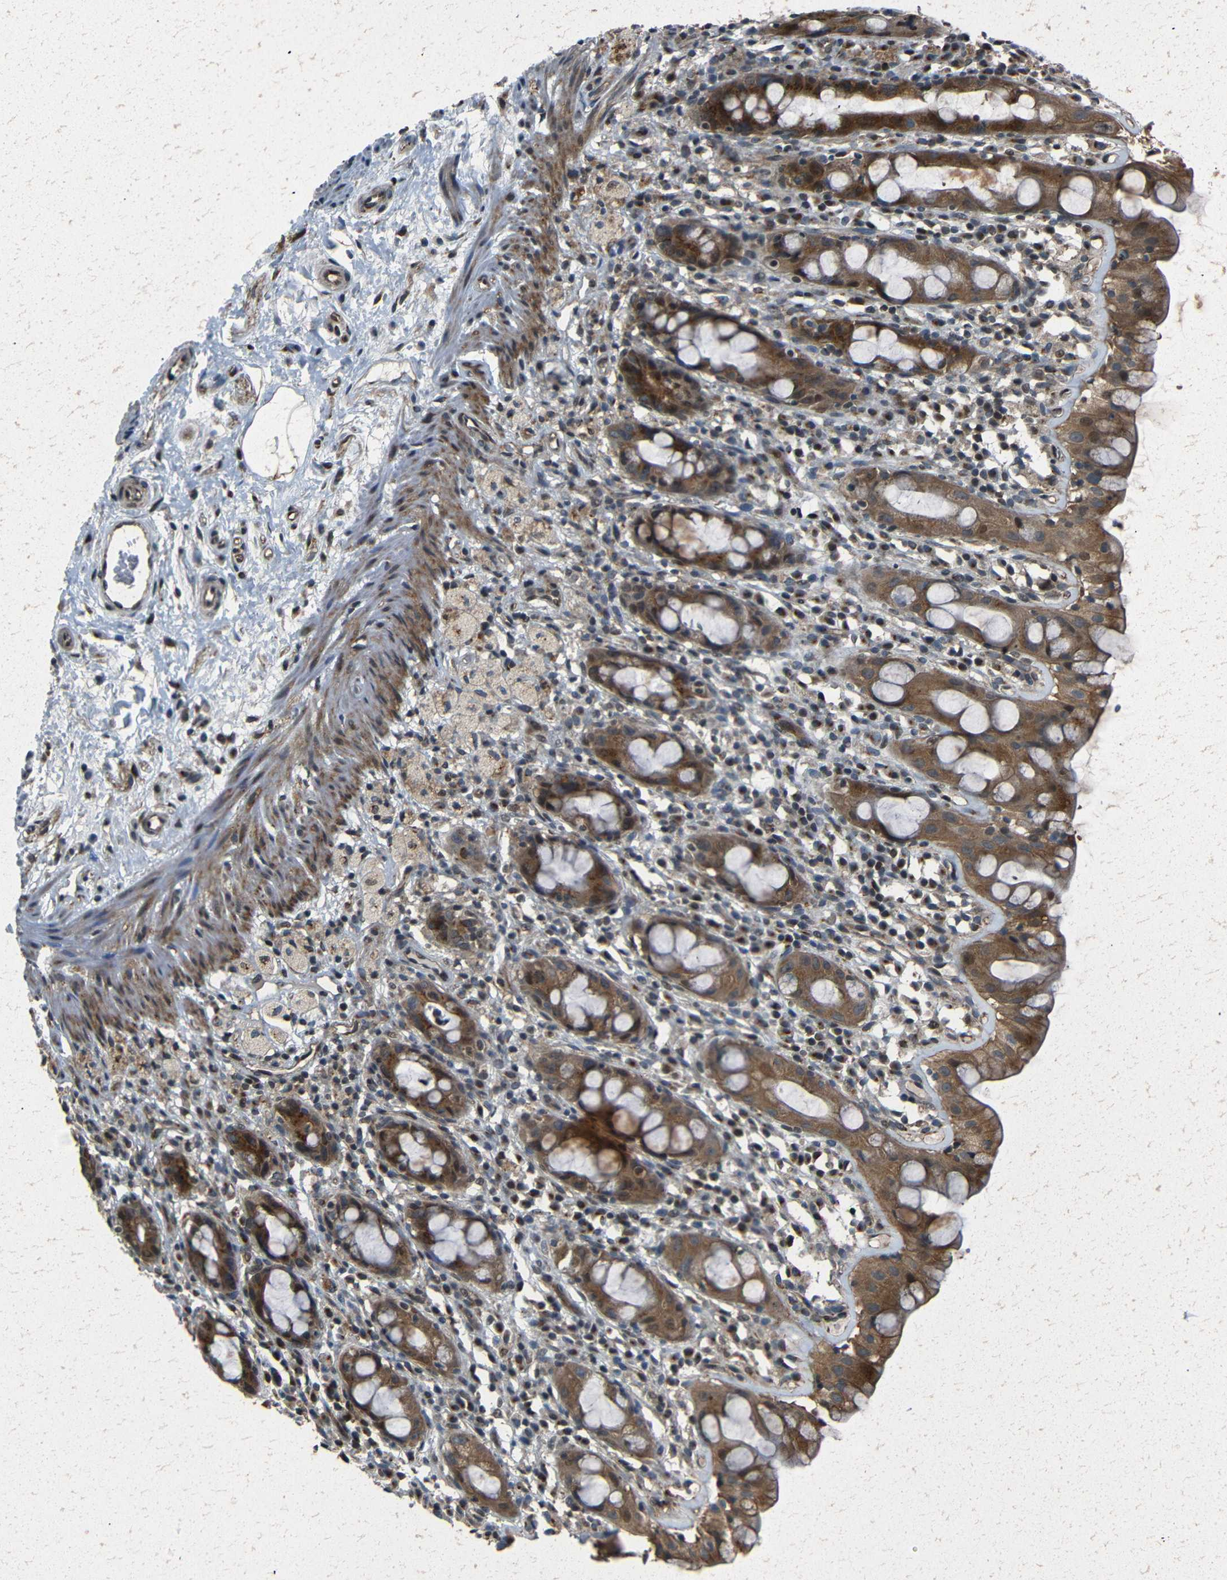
{"staining": {"intensity": "strong", "quantity": ">75%", "location": "cytoplasmic/membranous"}, "tissue": "rectum", "cell_type": "Glandular cells", "image_type": "normal", "snomed": [{"axis": "morphology", "description": "Normal tissue, NOS"}, {"axis": "topography", "description": "Rectum"}], "caption": "High-magnification brightfield microscopy of unremarkable rectum stained with DAB (brown) and counterstained with hematoxylin (blue). glandular cells exhibit strong cytoplasmic/membranous positivity is present in about>75% of cells.", "gene": "AKAP9", "patient": {"sex": "male", "age": 44}}